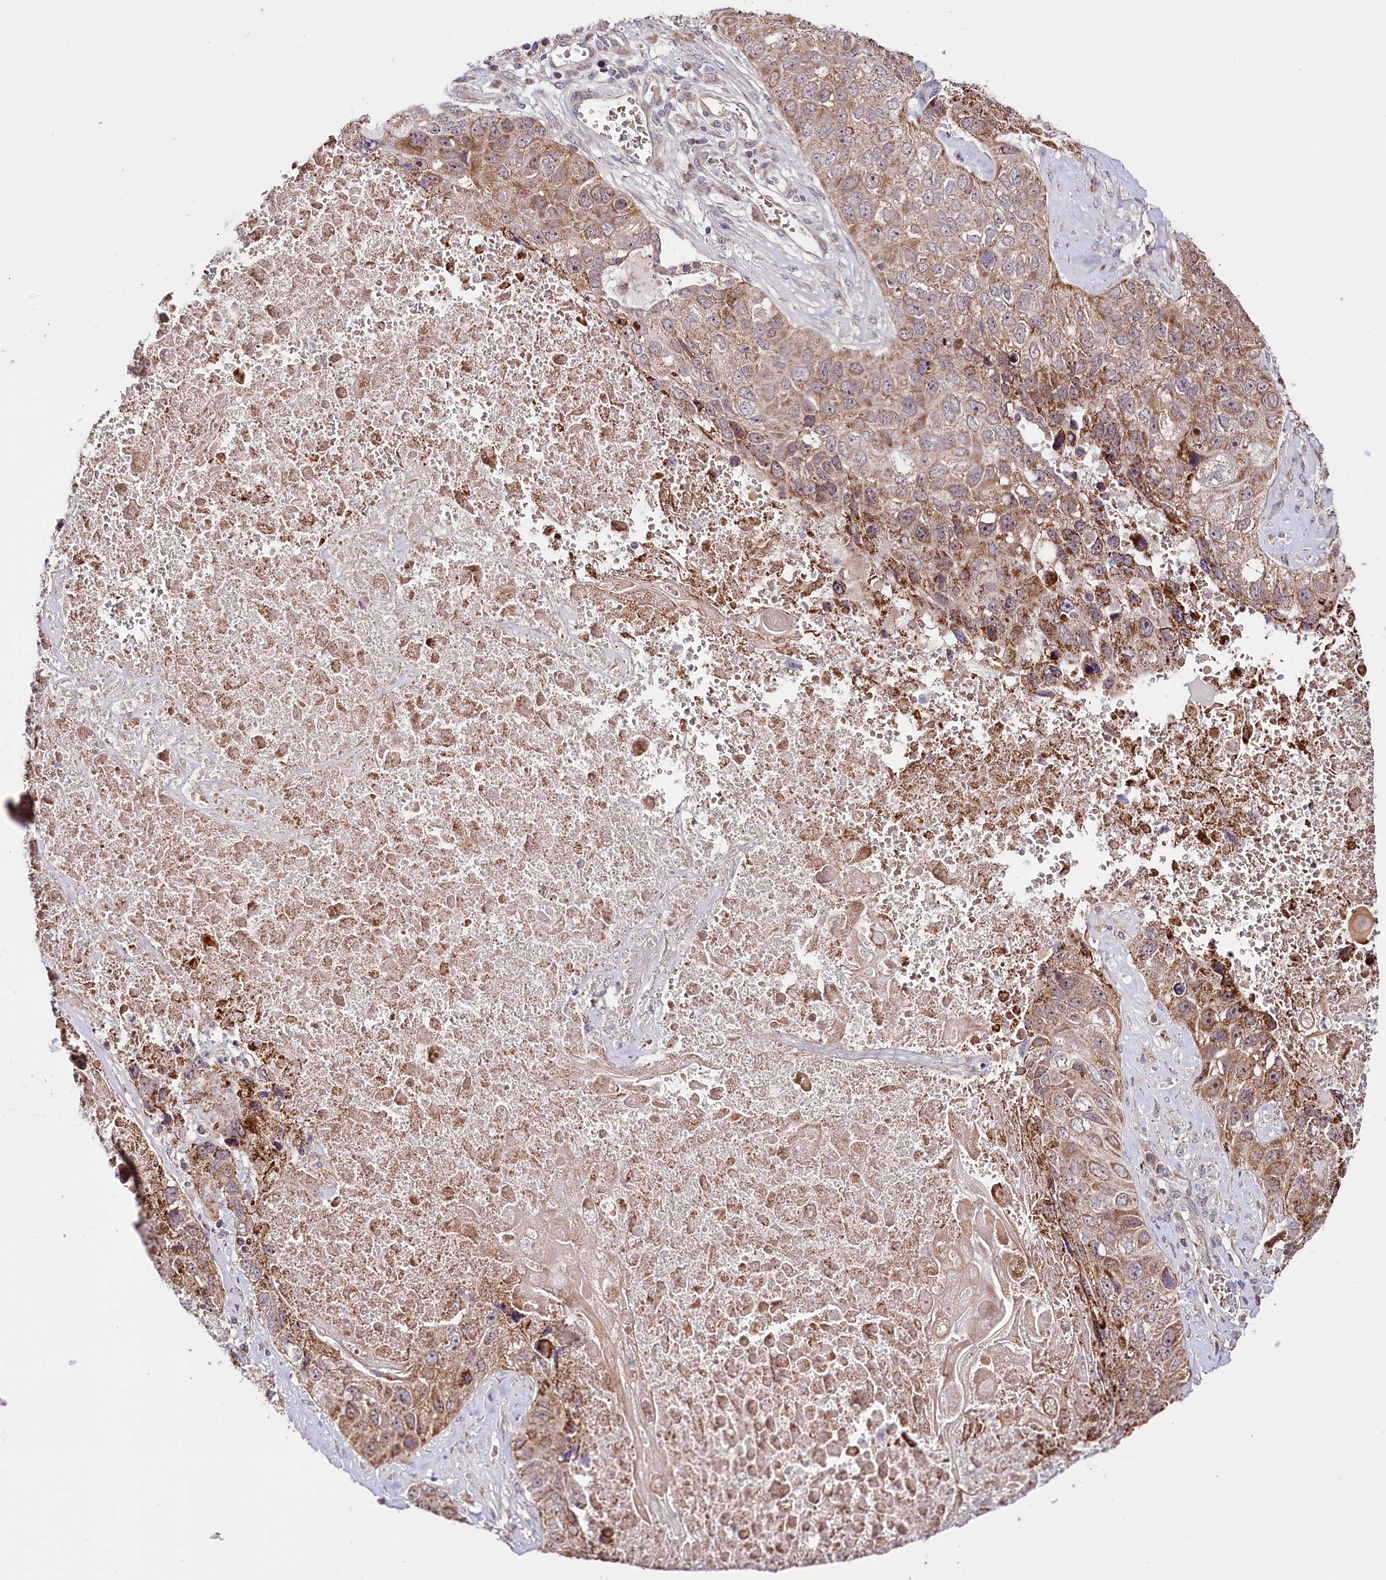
{"staining": {"intensity": "moderate", "quantity": ">75%", "location": "cytoplasmic/membranous"}, "tissue": "lung cancer", "cell_type": "Tumor cells", "image_type": "cancer", "snomed": [{"axis": "morphology", "description": "Squamous cell carcinoma, NOS"}, {"axis": "topography", "description": "Lung"}], "caption": "Immunohistochemistry of lung cancer exhibits medium levels of moderate cytoplasmic/membranous expression in approximately >75% of tumor cells. Nuclei are stained in blue.", "gene": "ST7", "patient": {"sex": "male", "age": 61}}